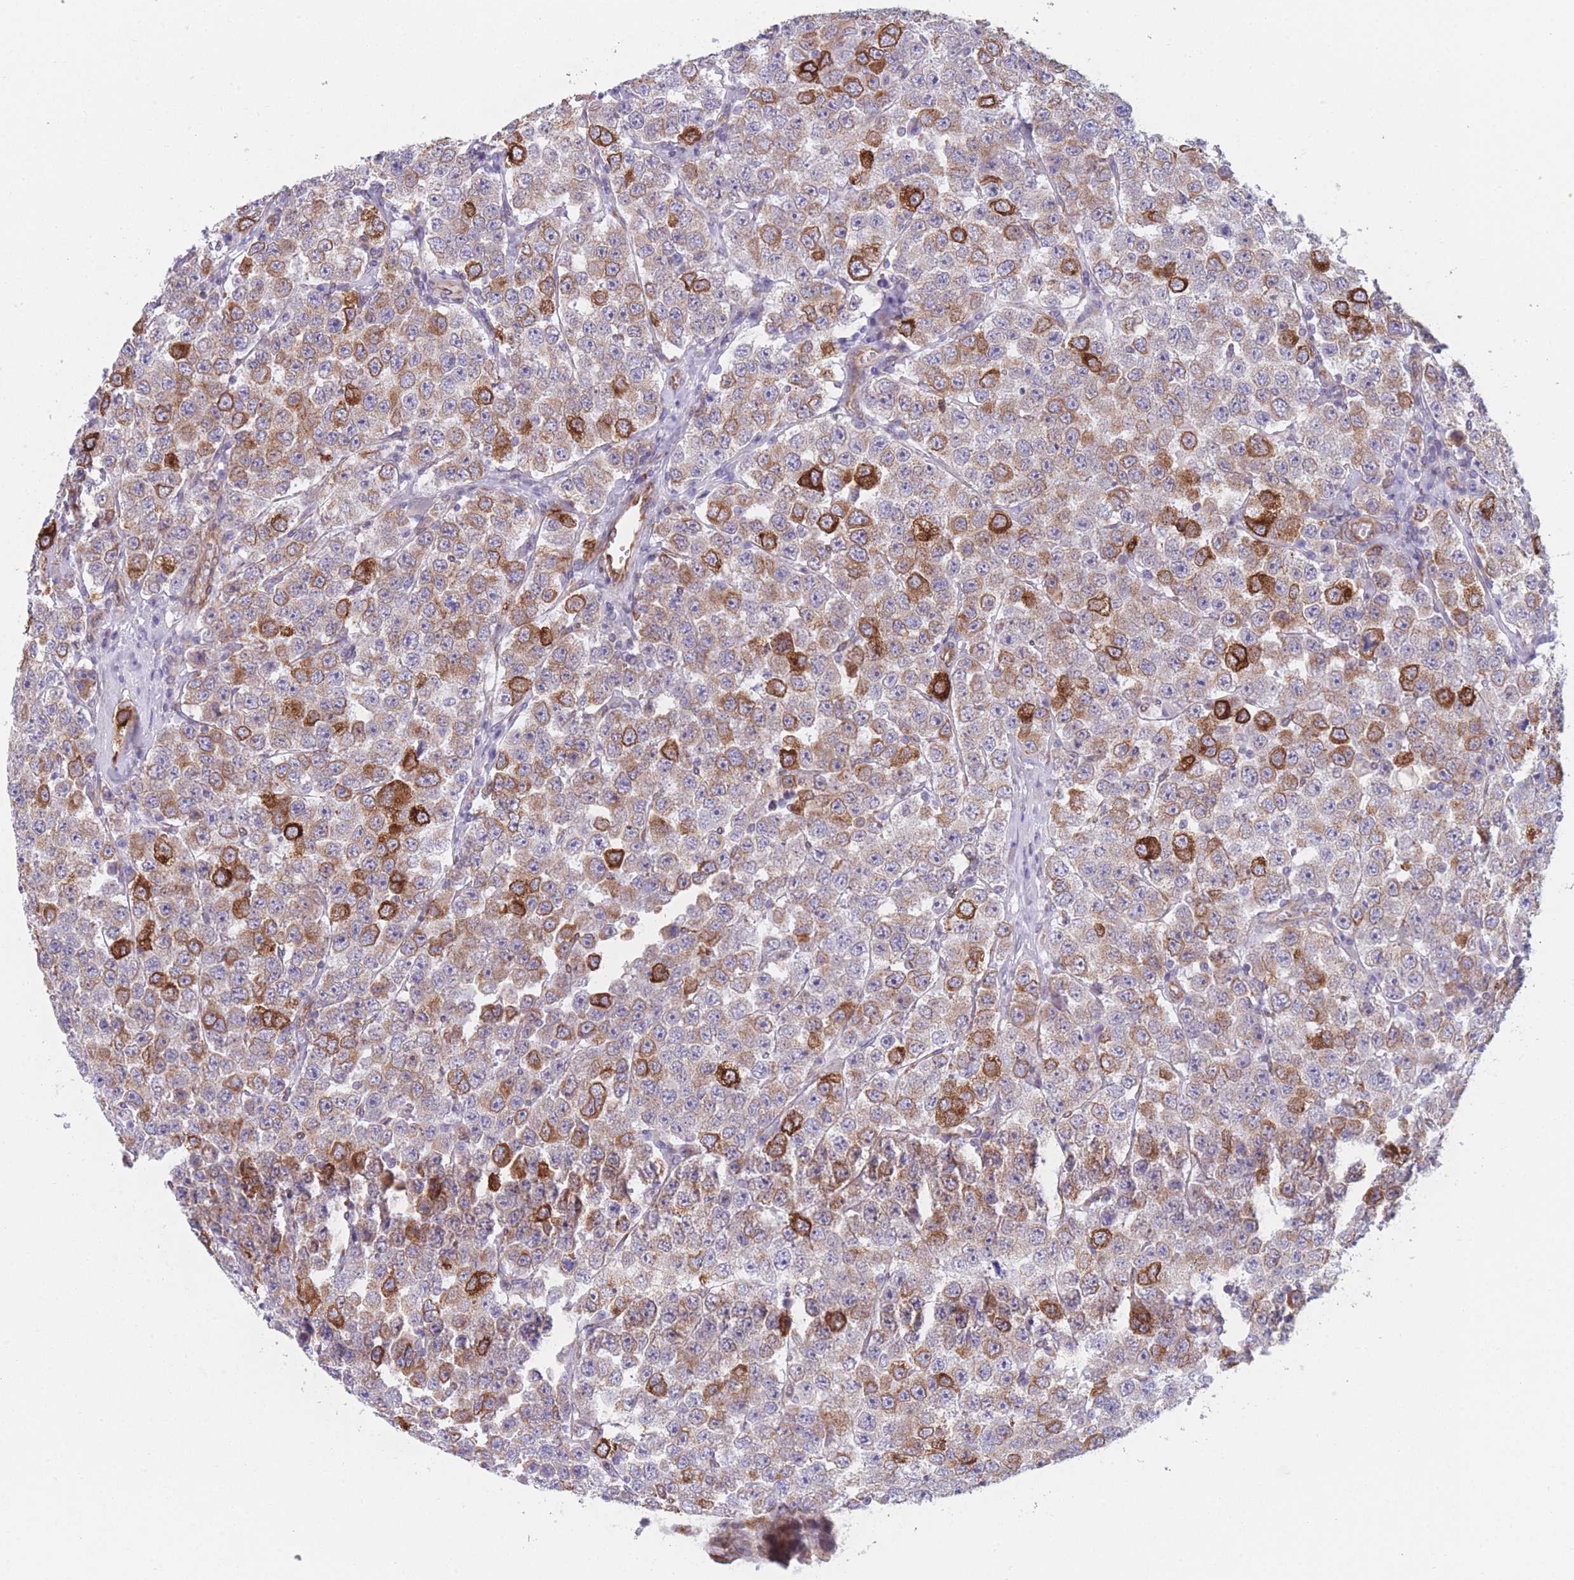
{"staining": {"intensity": "strong", "quantity": "<25%", "location": "cytoplasmic/membranous"}, "tissue": "testis cancer", "cell_type": "Tumor cells", "image_type": "cancer", "snomed": [{"axis": "morphology", "description": "Seminoma, NOS"}, {"axis": "topography", "description": "Testis"}], "caption": "Testis cancer stained with a brown dye displays strong cytoplasmic/membranous positive expression in approximately <25% of tumor cells.", "gene": "AK9", "patient": {"sex": "male", "age": 28}}